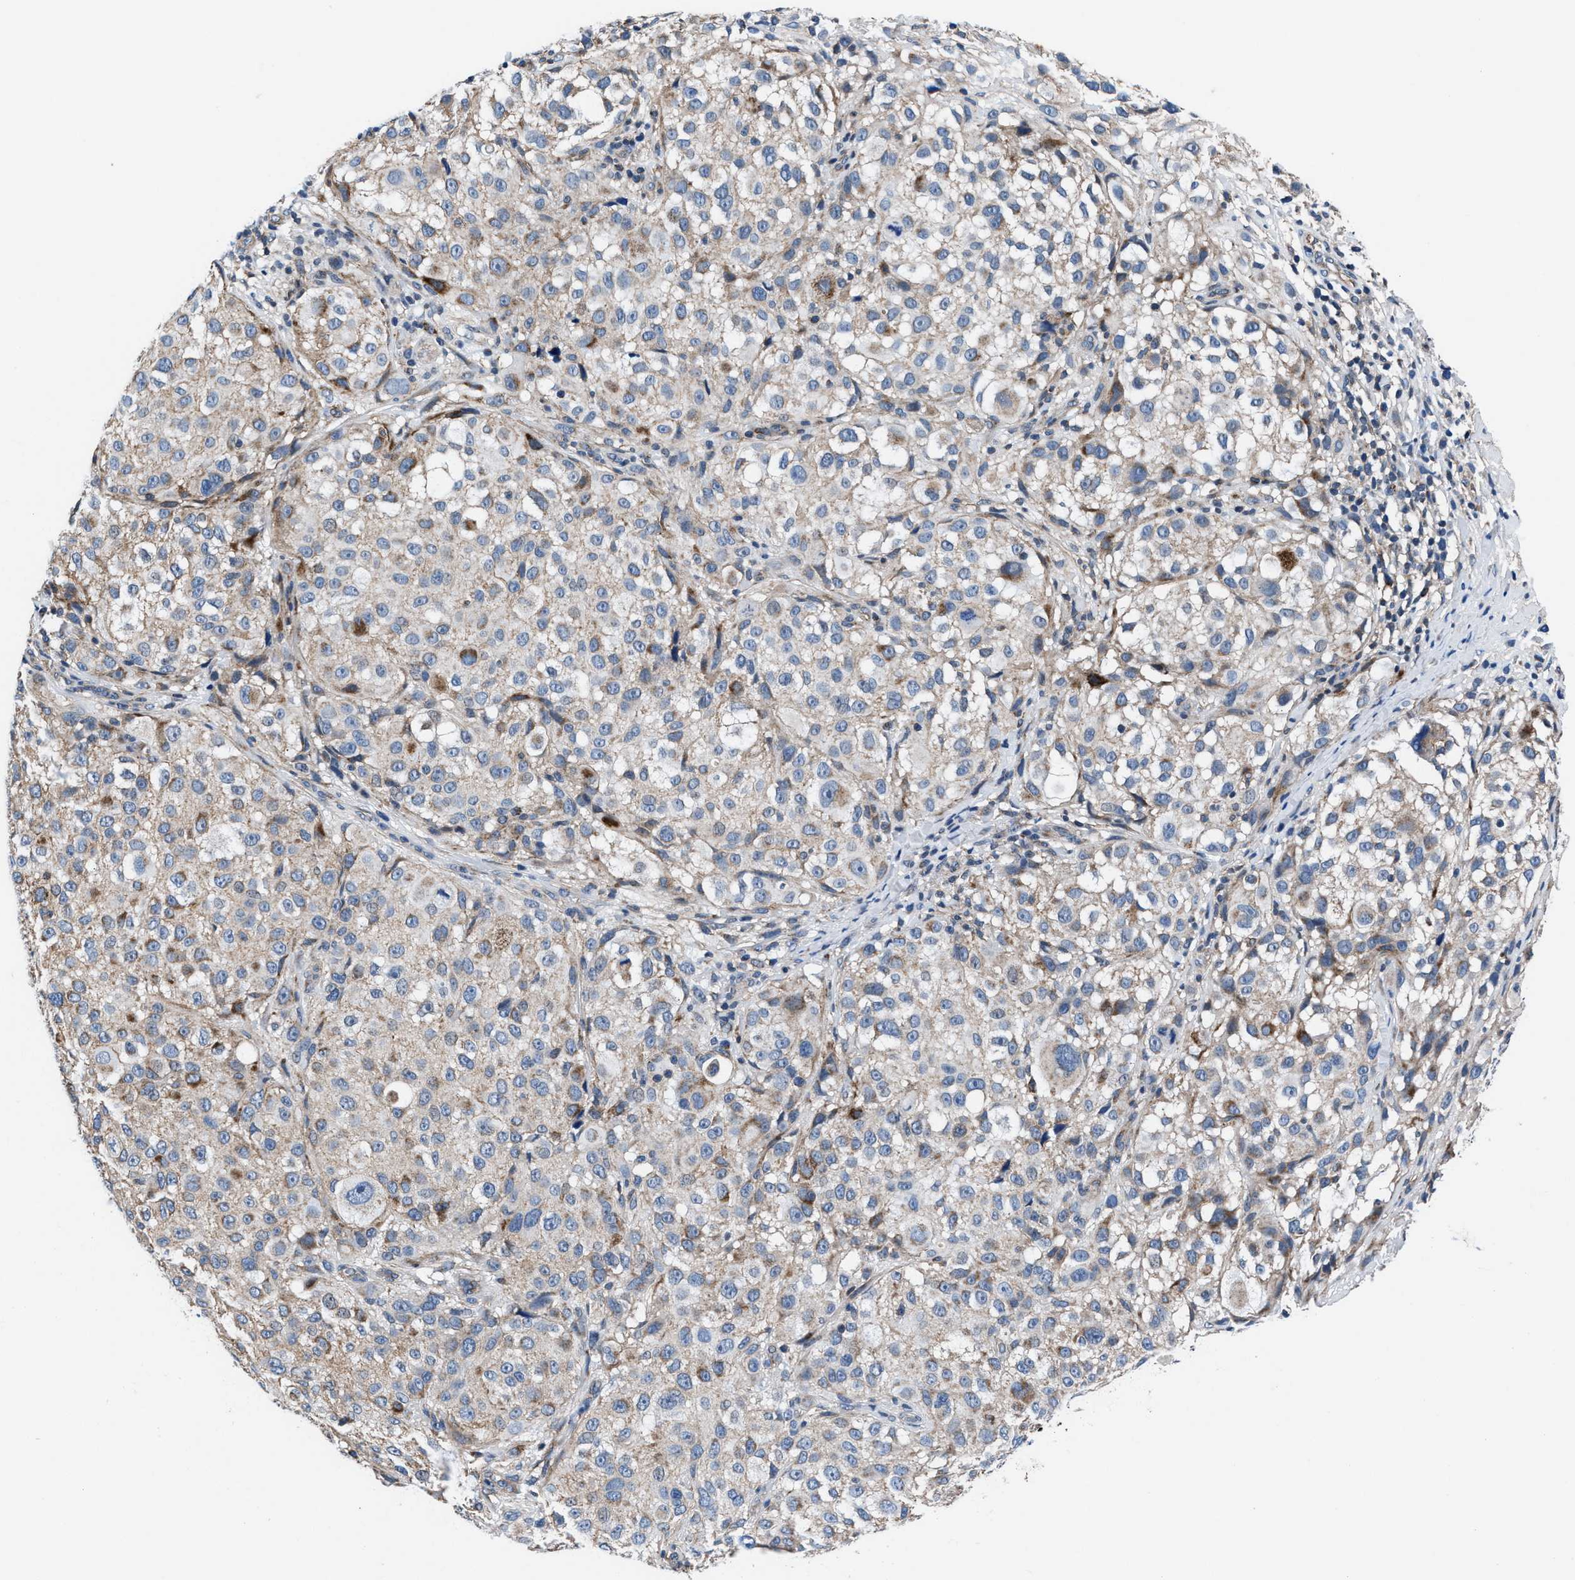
{"staining": {"intensity": "weak", "quantity": ">75%", "location": "cytoplasmic/membranous"}, "tissue": "melanoma", "cell_type": "Tumor cells", "image_type": "cancer", "snomed": [{"axis": "morphology", "description": "Necrosis, NOS"}, {"axis": "morphology", "description": "Malignant melanoma, NOS"}, {"axis": "topography", "description": "Skin"}], "caption": "Human malignant melanoma stained with a brown dye reveals weak cytoplasmic/membranous positive staining in approximately >75% of tumor cells.", "gene": "NKTR", "patient": {"sex": "female", "age": 87}}